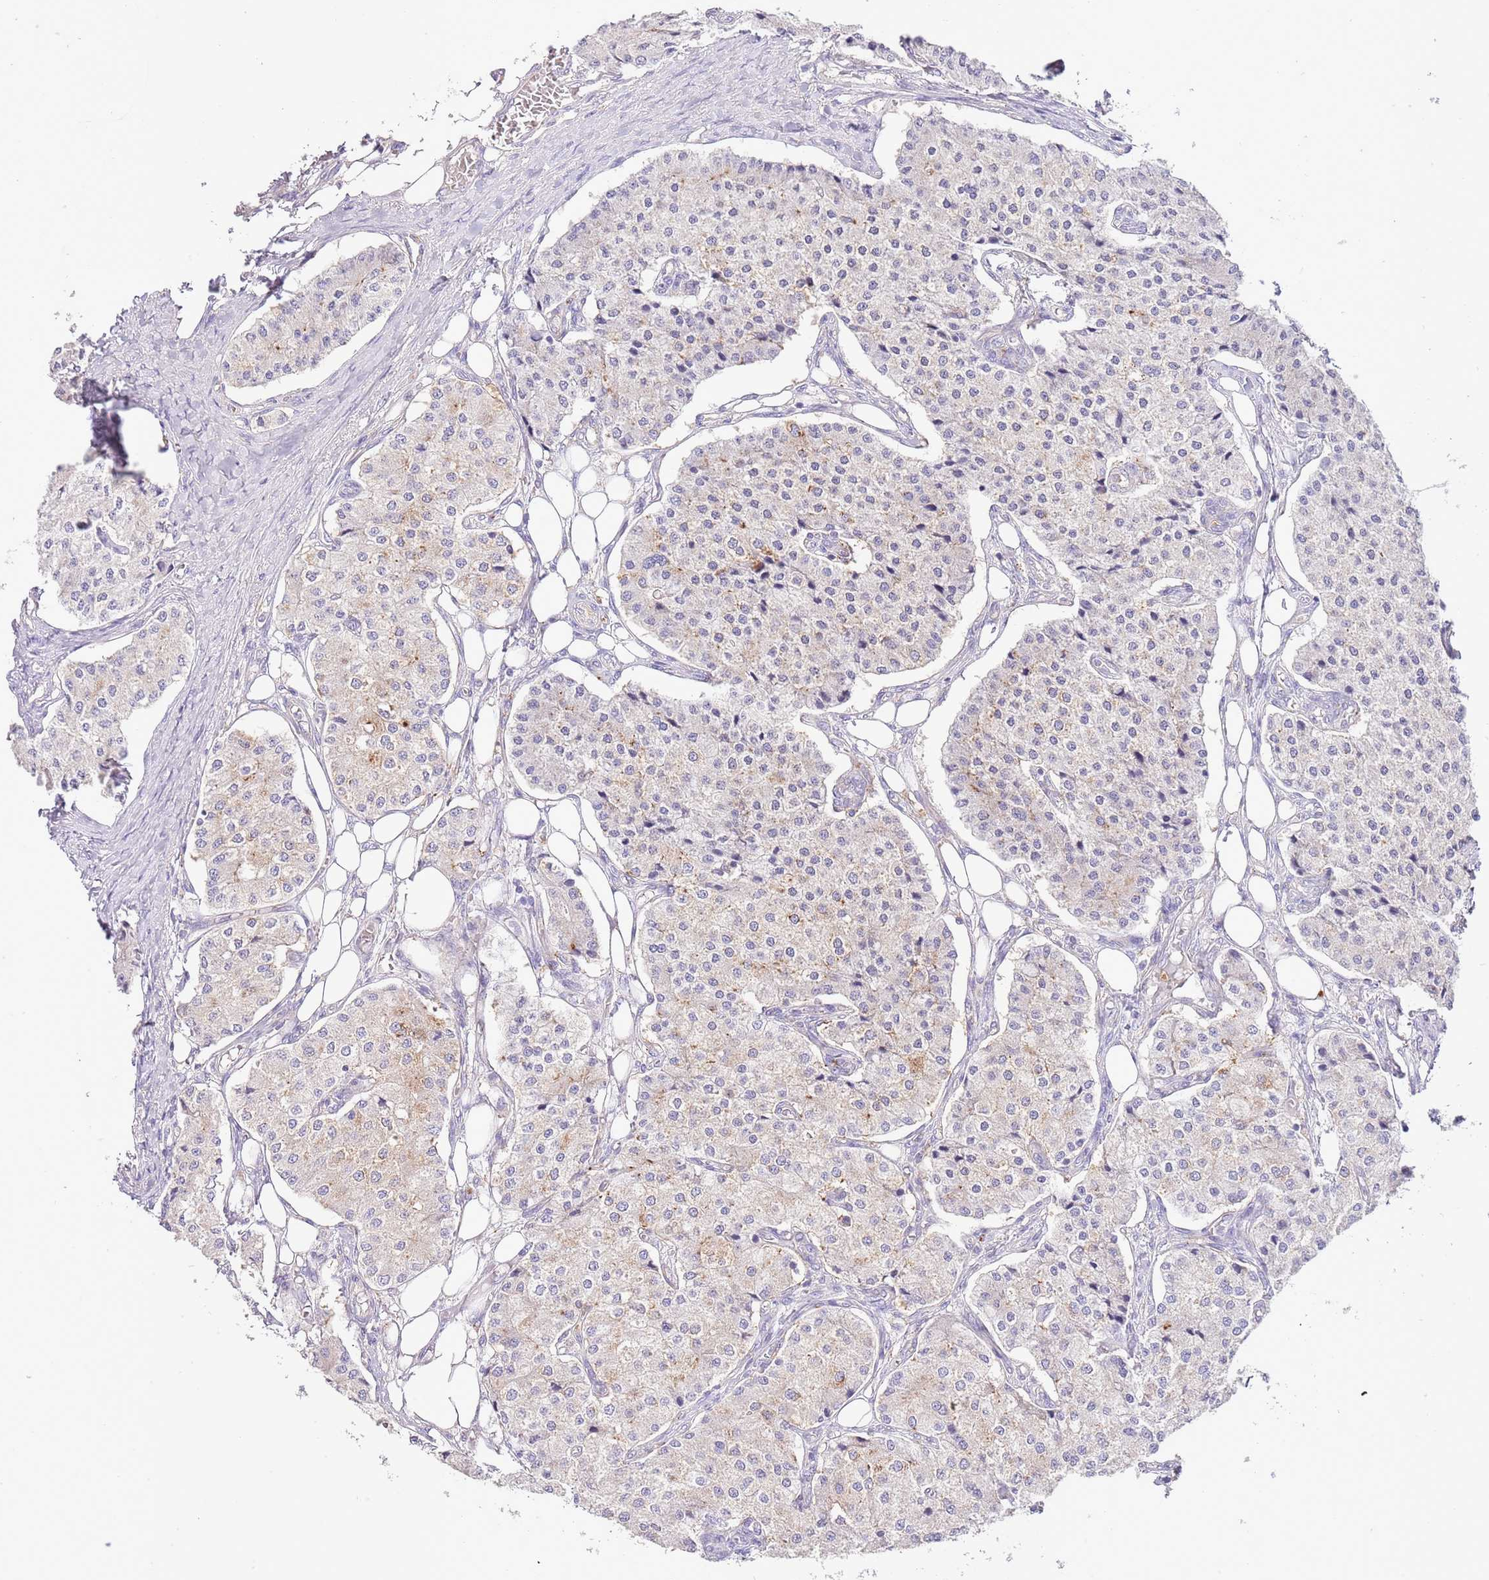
{"staining": {"intensity": "weak", "quantity": "<25%", "location": "cytoplasmic/membranous"}, "tissue": "carcinoid", "cell_type": "Tumor cells", "image_type": "cancer", "snomed": [{"axis": "morphology", "description": "Carcinoid, malignant, NOS"}, {"axis": "topography", "description": "Colon"}], "caption": "This is an IHC histopathology image of carcinoid (malignant). There is no expression in tumor cells.", "gene": "ABHD17A", "patient": {"sex": "female", "age": 52}}